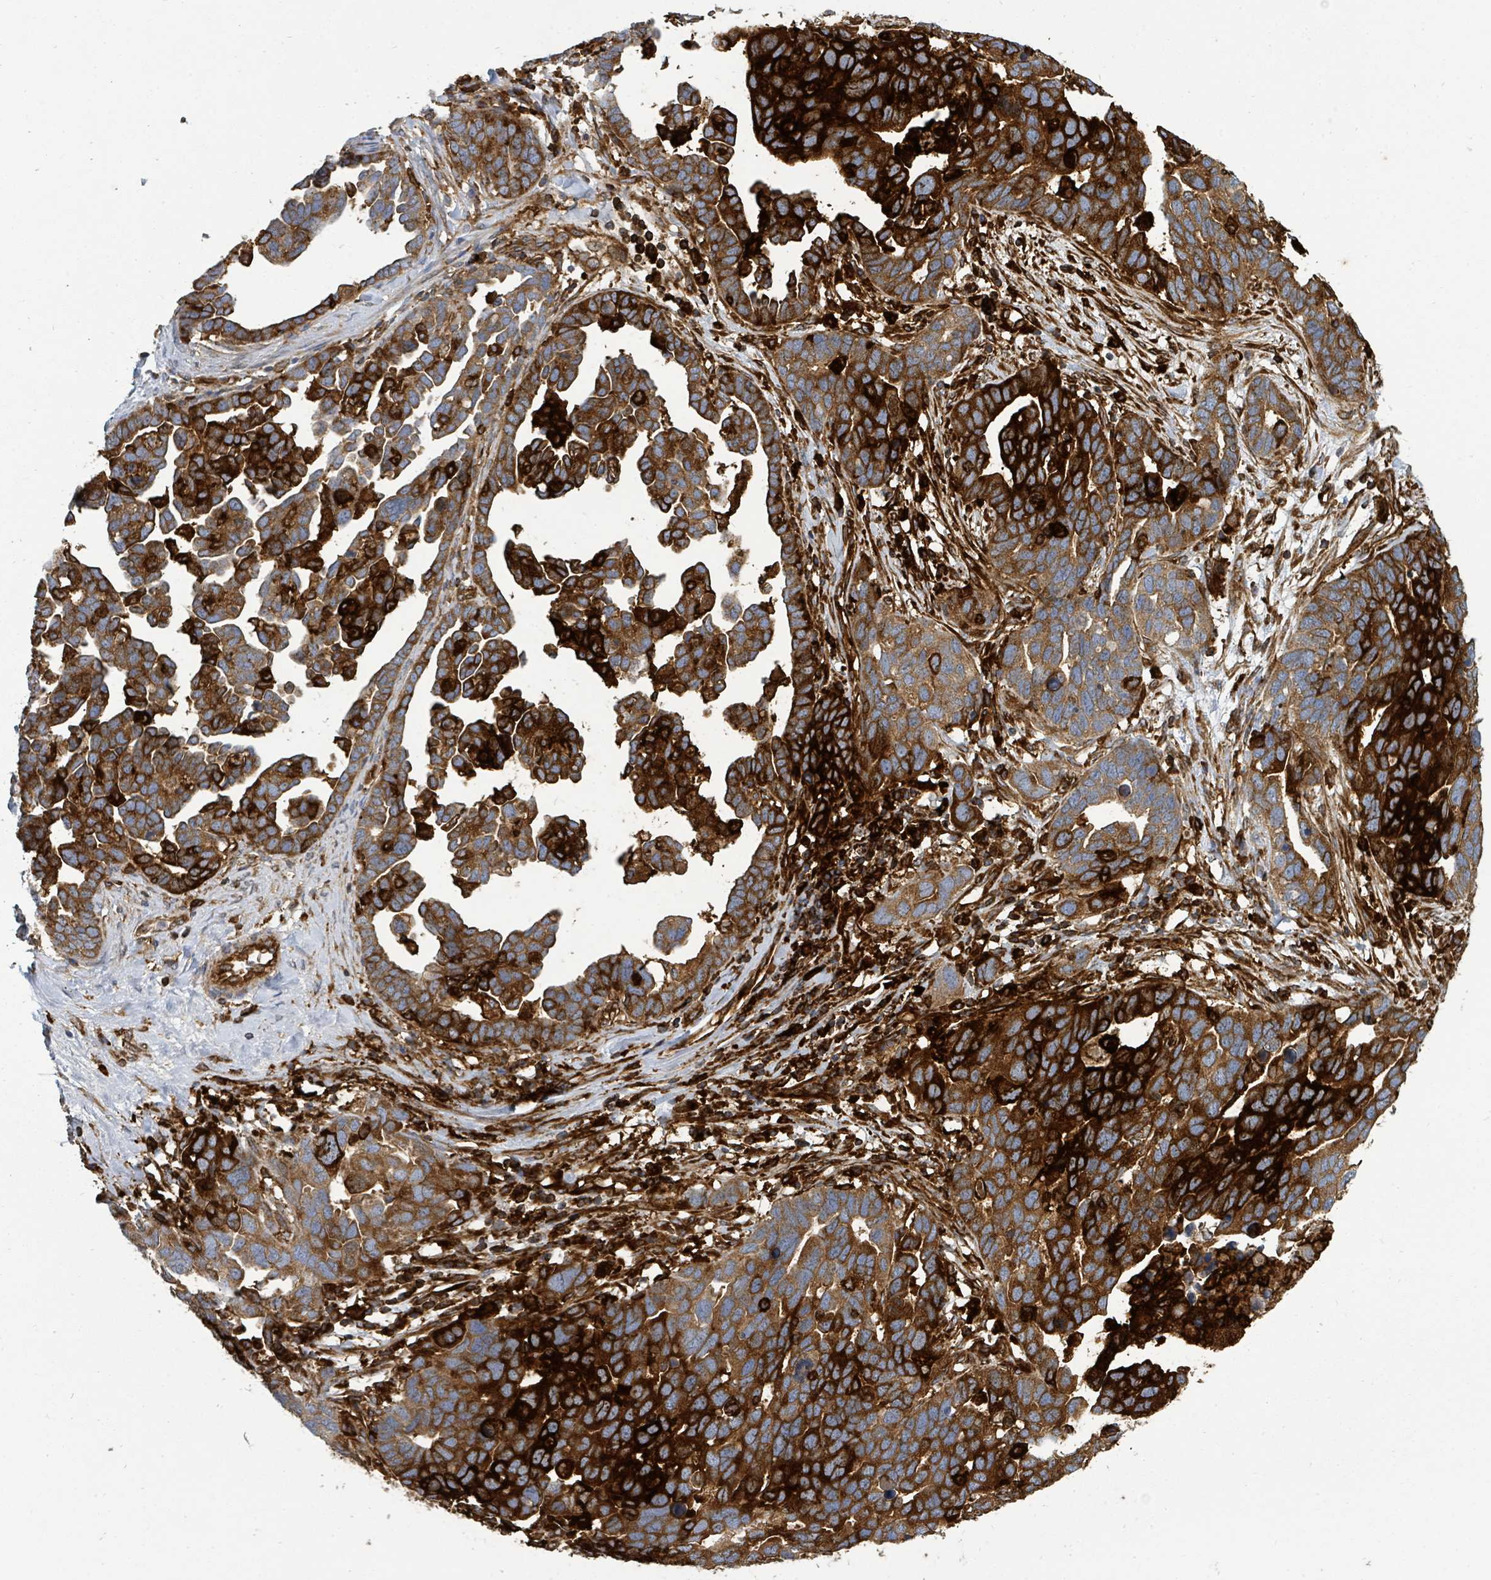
{"staining": {"intensity": "strong", "quantity": ">75%", "location": "cytoplasmic/membranous"}, "tissue": "ovarian cancer", "cell_type": "Tumor cells", "image_type": "cancer", "snomed": [{"axis": "morphology", "description": "Cystadenocarcinoma, serous, NOS"}, {"axis": "topography", "description": "Ovary"}], "caption": "A micrograph of ovarian serous cystadenocarcinoma stained for a protein demonstrates strong cytoplasmic/membranous brown staining in tumor cells. The protein is shown in brown color, while the nuclei are stained blue.", "gene": "IFIT1", "patient": {"sex": "female", "age": 54}}